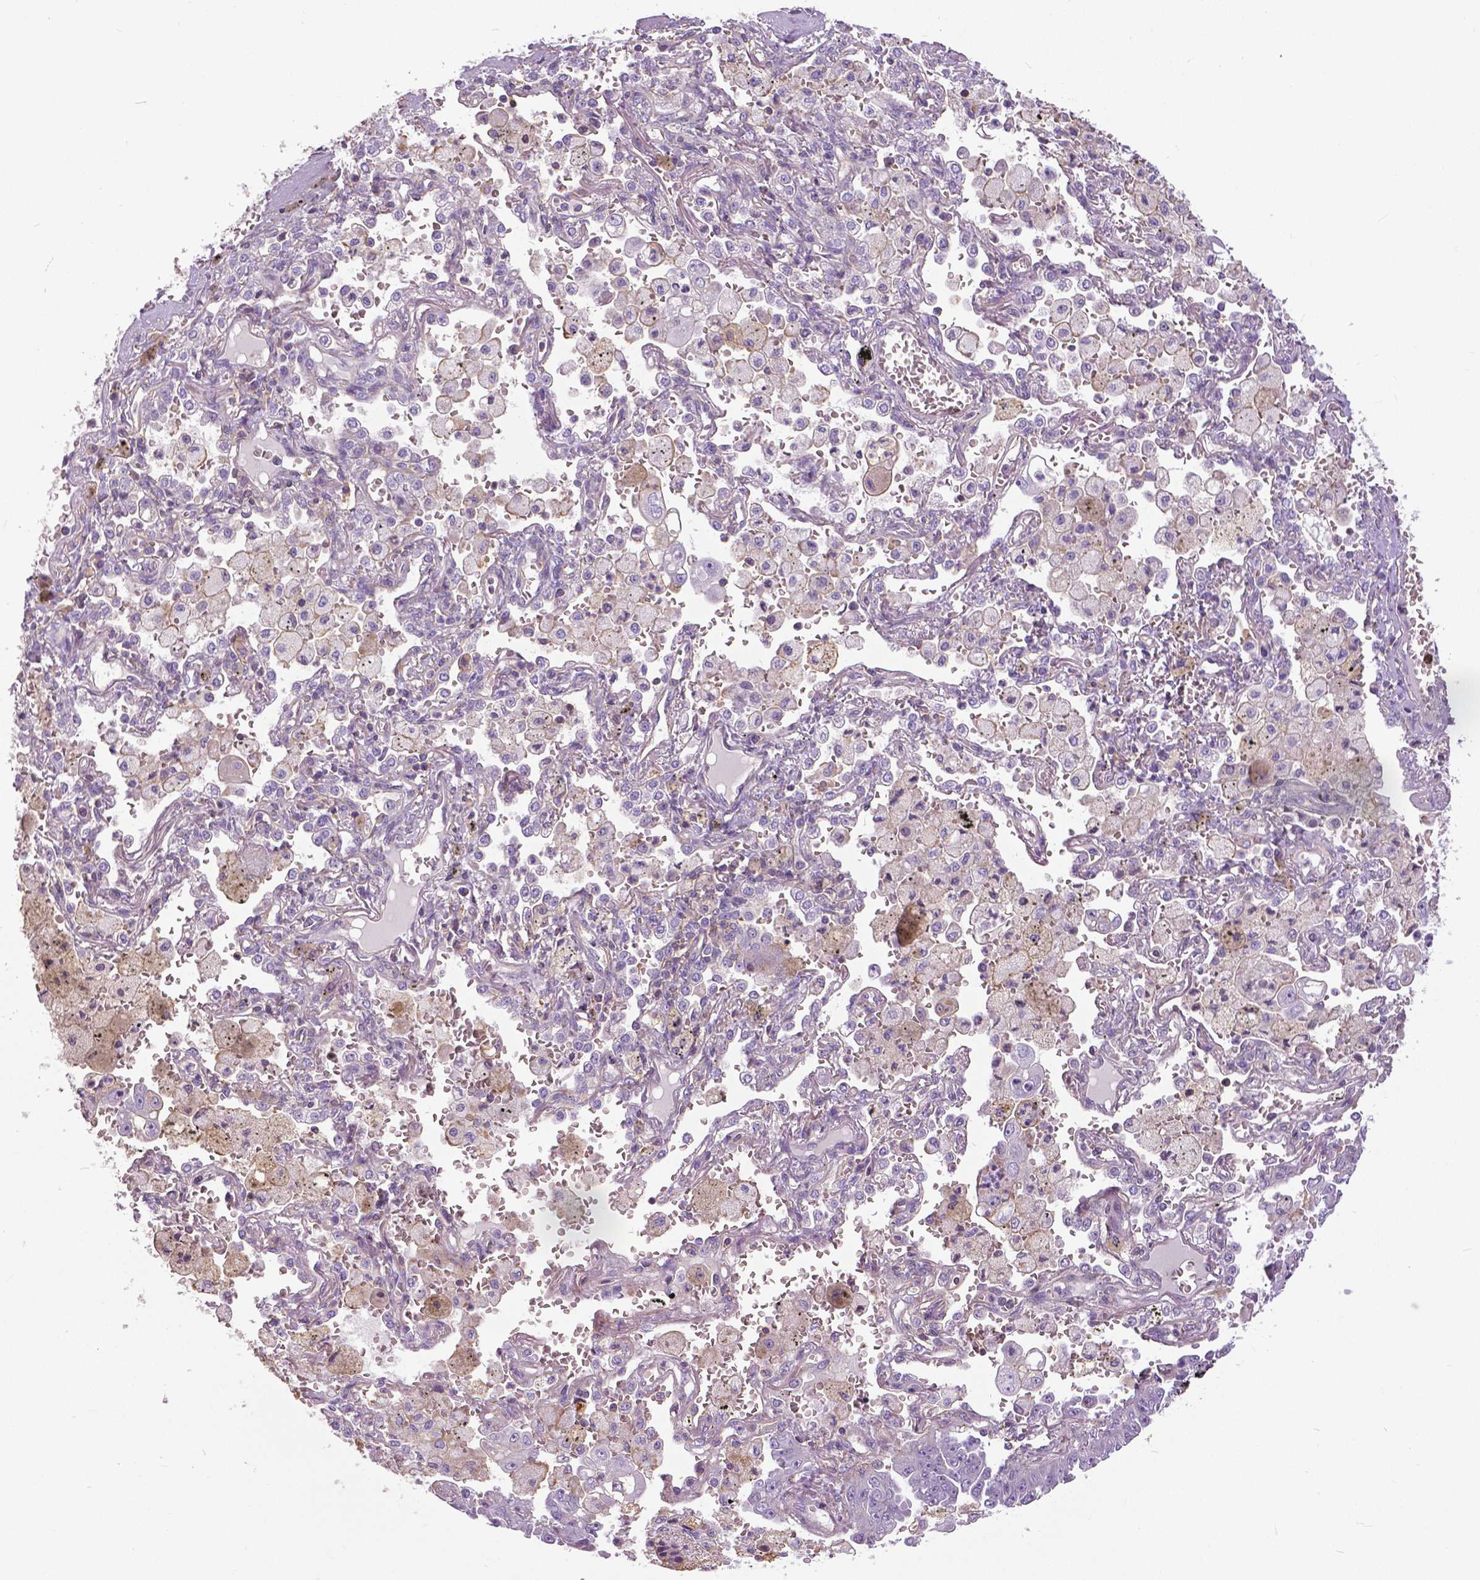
{"staining": {"intensity": "negative", "quantity": "none", "location": "none"}, "tissue": "lung cancer", "cell_type": "Tumor cells", "image_type": "cancer", "snomed": [{"axis": "morphology", "description": "Adenocarcinoma, NOS"}, {"axis": "topography", "description": "Lung"}], "caption": "High power microscopy photomicrograph of an immunohistochemistry (IHC) photomicrograph of lung cancer (adenocarcinoma), revealing no significant staining in tumor cells.", "gene": "ANXA13", "patient": {"sex": "female", "age": 52}}